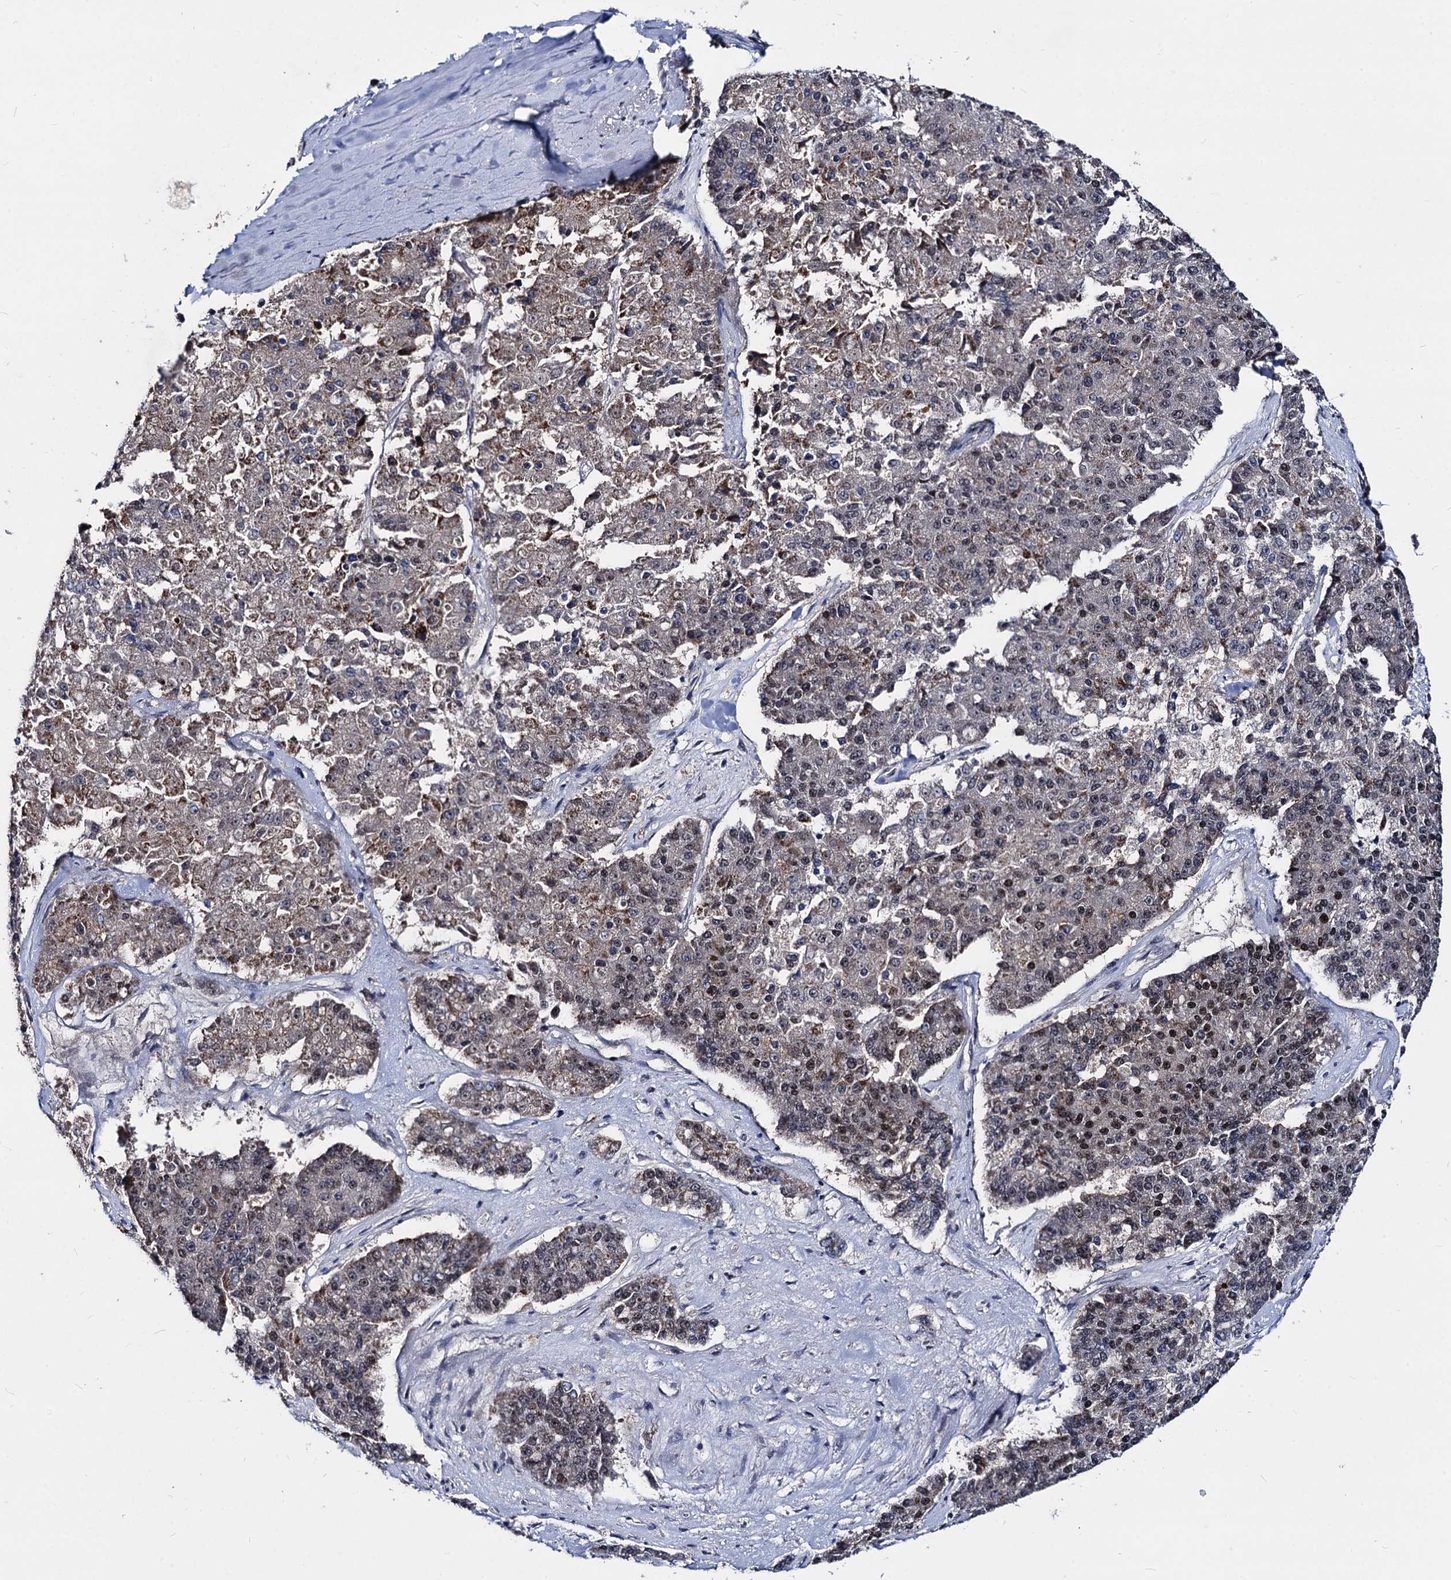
{"staining": {"intensity": "moderate", "quantity": "25%-75%", "location": "cytoplasmic/membranous,nuclear"}, "tissue": "pancreatic cancer", "cell_type": "Tumor cells", "image_type": "cancer", "snomed": [{"axis": "morphology", "description": "Adenocarcinoma, NOS"}, {"axis": "topography", "description": "Pancreas"}], "caption": "Adenocarcinoma (pancreatic) stained for a protein reveals moderate cytoplasmic/membranous and nuclear positivity in tumor cells. Using DAB (3,3'-diaminobenzidine) (brown) and hematoxylin (blue) stains, captured at high magnification using brightfield microscopy.", "gene": "GALNT11", "patient": {"sex": "male", "age": 50}}